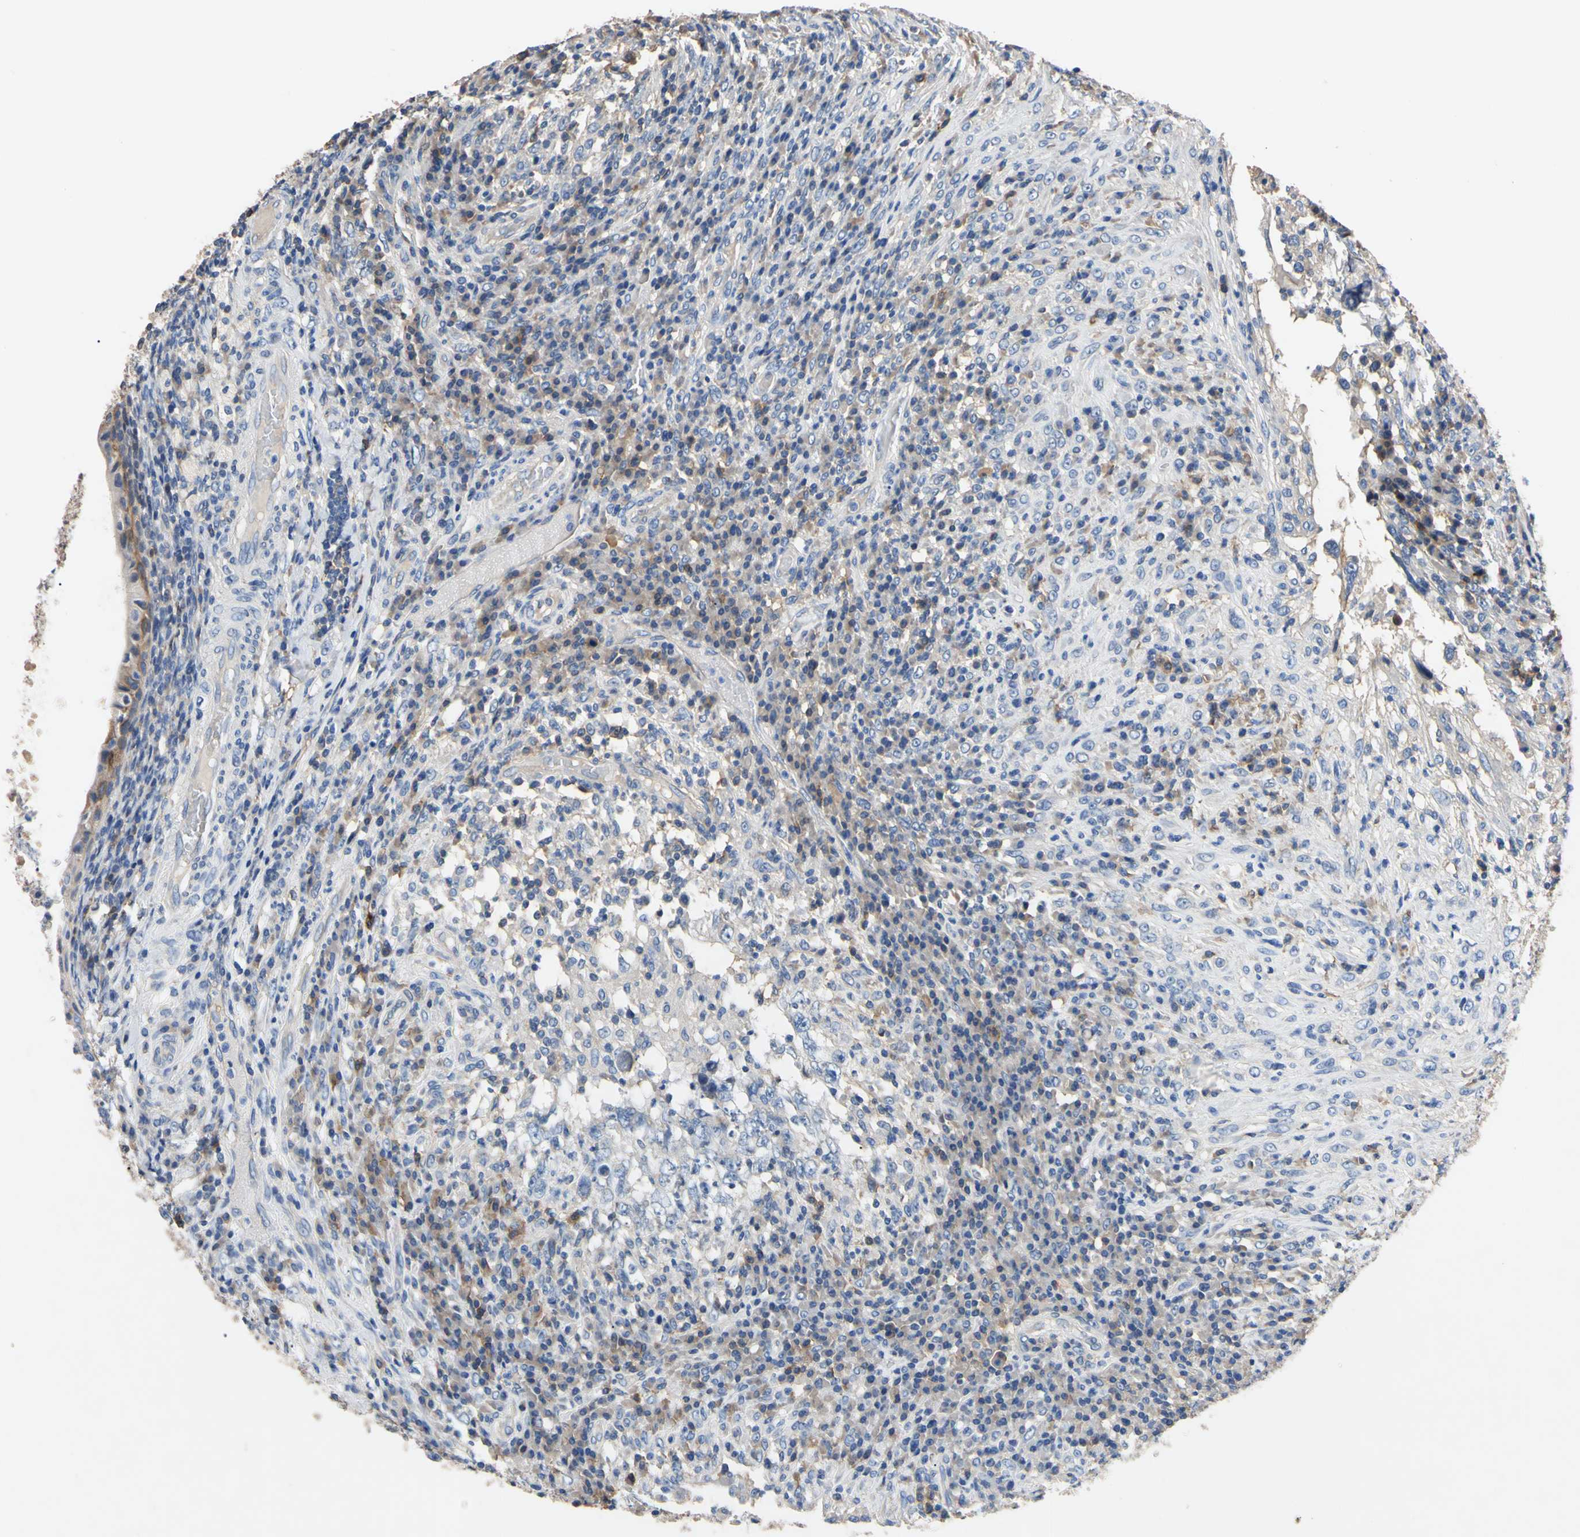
{"staining": {"intensity": "negative", "quantity": "none", "location": "none"}, "tissue": "testis cancer", "cell_type": "Tumor cells", "image_type": "cancer", "snomed": [{"axis": "morphology", "description": "Necrosis, NOS"}, {"axis": "morphology", "description": "Carcinoma, Embryonal, NOS"}, {"axis": "topography", "description": "Testis"}], "caption": "The image reveals no significant staining in tumor cells of testis cancer (embryonal carcinoma). (Stains: DAB immunohistochemistry (IHC) with hematoxylin counter stain, Microscopy: brightfield microscopy at high magnification).", "gene": "PNKD", "patient": {"sex": "male", "age": 19}}